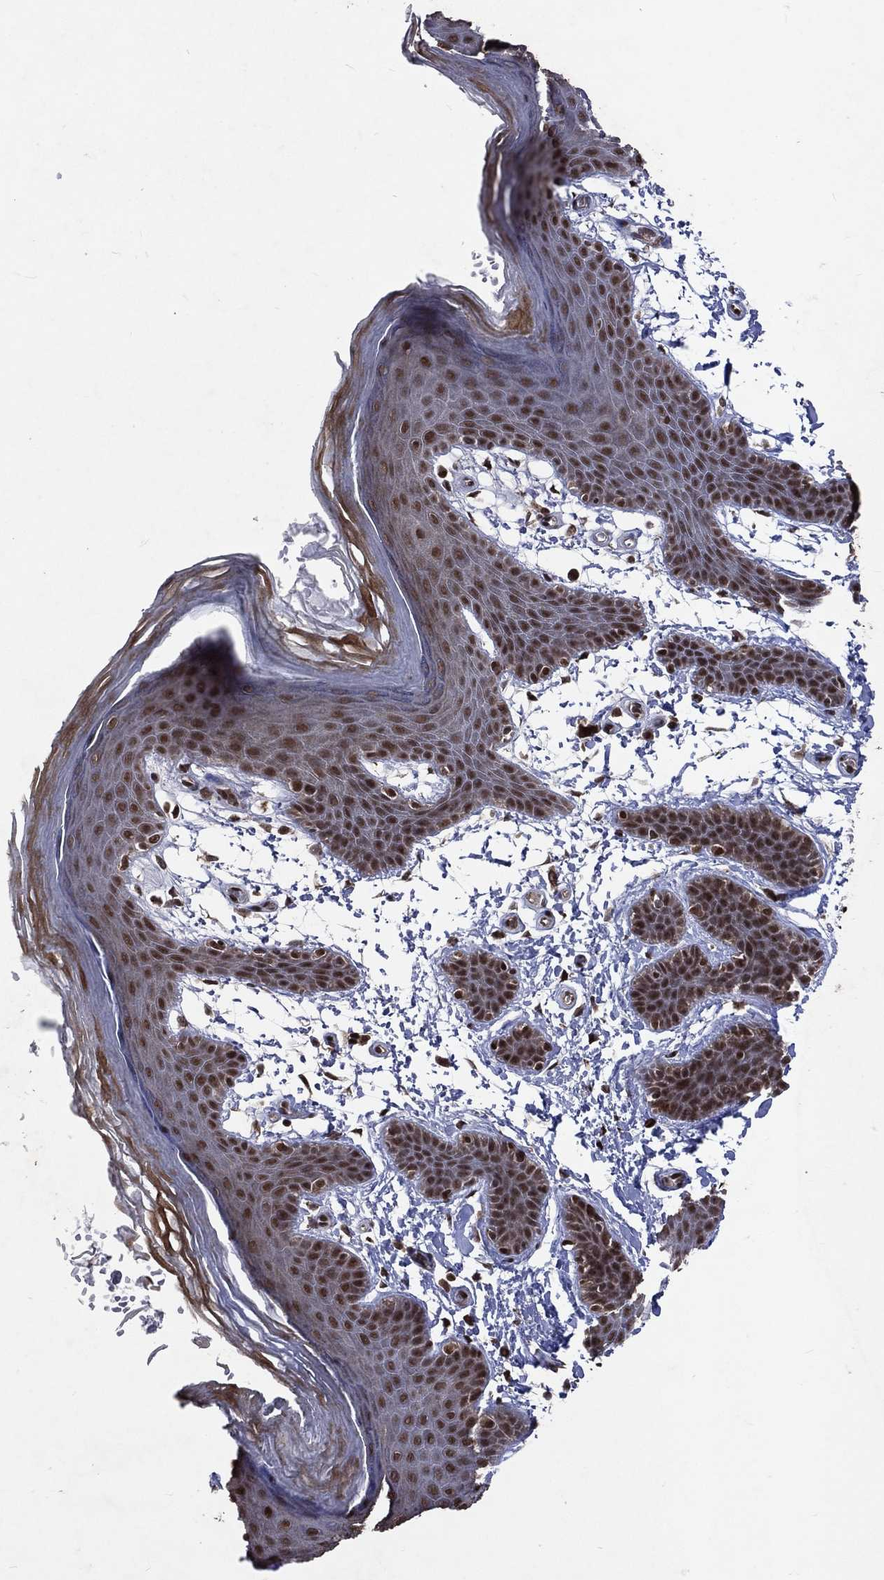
{"staining": {"intensity": "moderate", "quantity": ">75%", "location": "nuclear"}, "tissue": "skin", "cell_type": "Epidermal cells", "image_type": "normal", "snomed": [{"axis": "morphology", "description": "Normal tissue, NOS"}, {"axis": "topography", "description": "Anal"}], "caption": "Unremarkable skin displays moderate nuclear expression in about >75% of epidermal cells.", "gene": "DMAP1", "patient": {"sex": "male", "age": 53}}